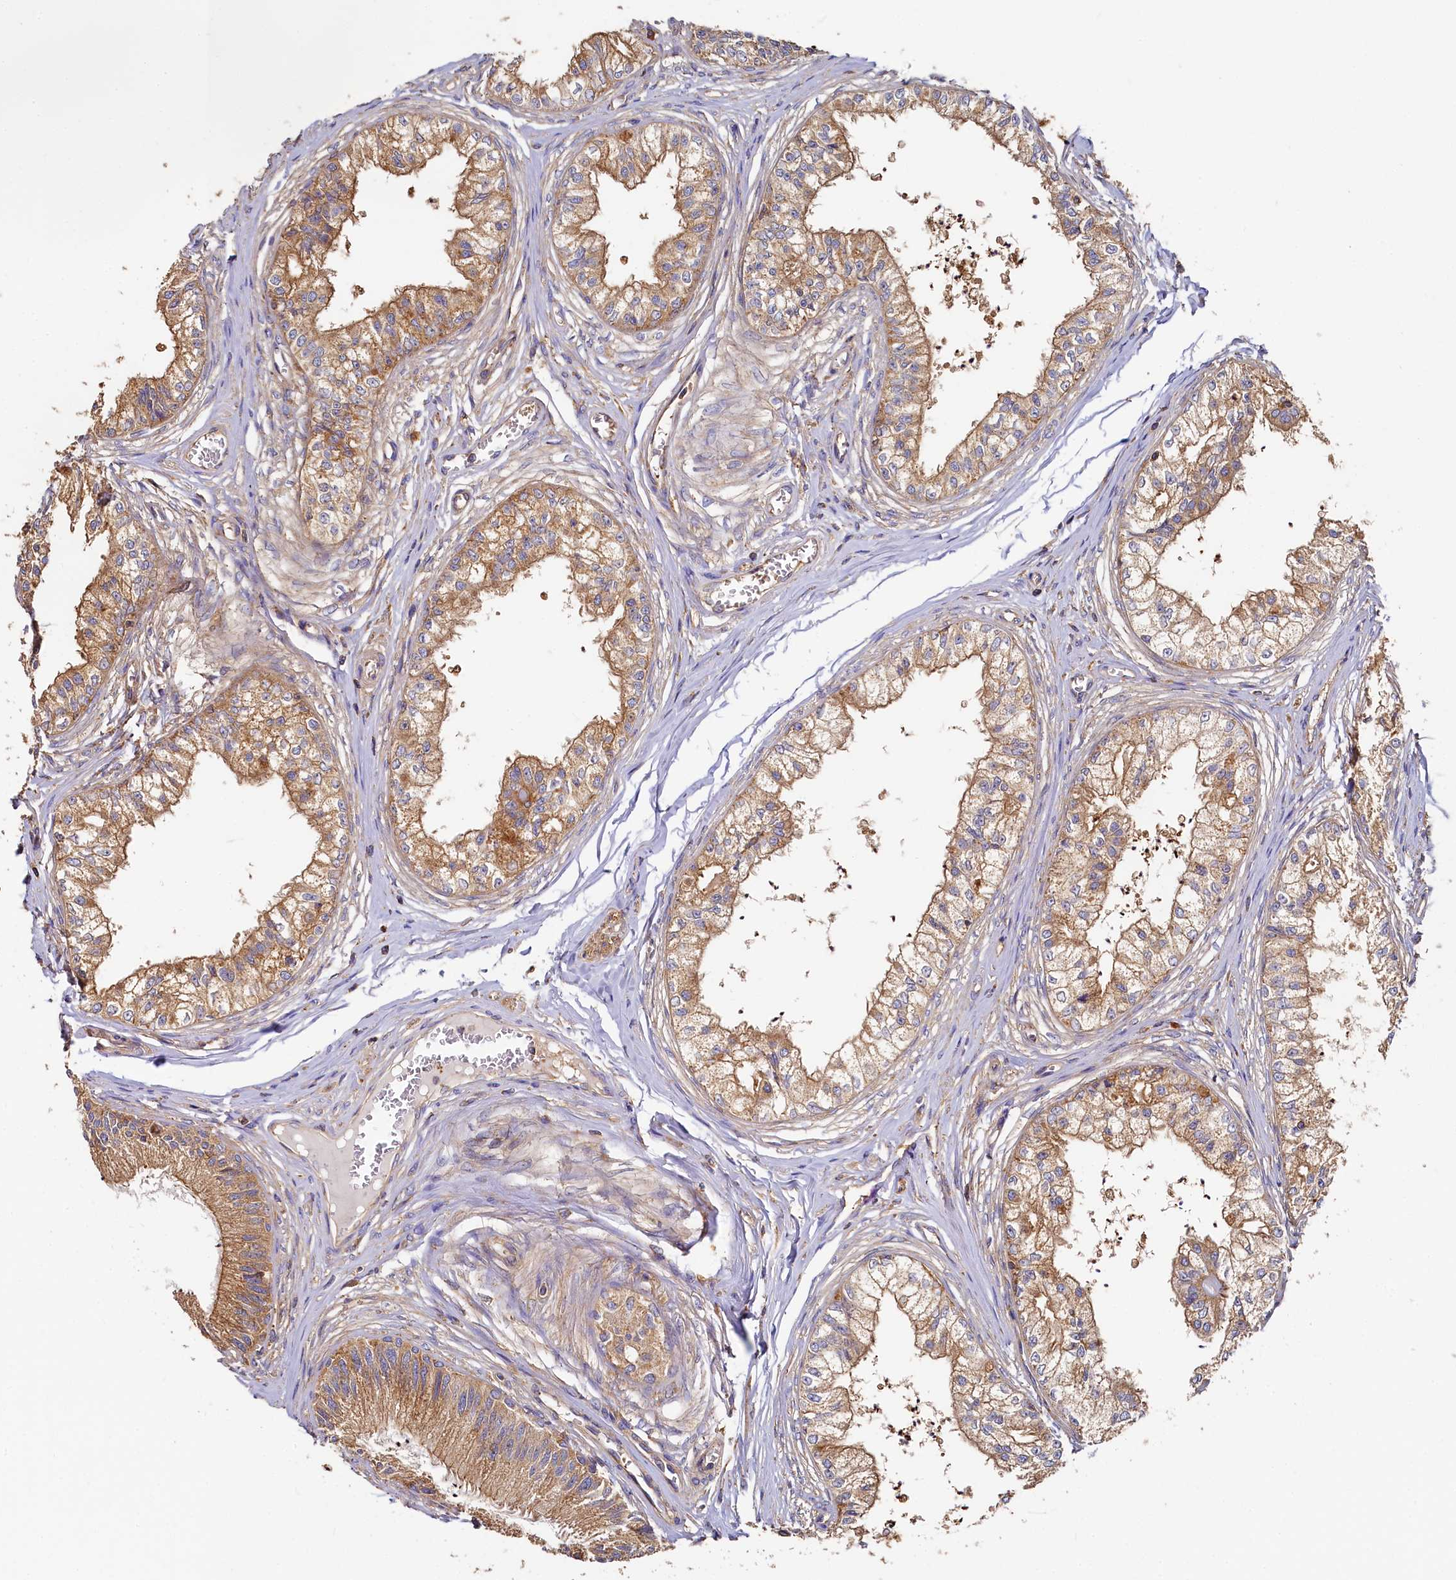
{"staining": {"intensity": "moderate", "quantity": ">75%", "location": "cytoplasmic/membranous"}, "tissue": "epididymis", "cell_type": "Glandular cells", "image_type": "normal", "snomed": [{"axis": "morphology", "description": "Normal tissue, NOS"}, {"axis": "topography", "description": "Epididymis"}], "caption": "IHC of unremarkable human epididymis reveals medium levels of moderate cytoplasmic/membranous staining in approximately >75% of glandular cells.", "gene": "PPIP5K1", "patient": {"sex": "male", "age": 79}}